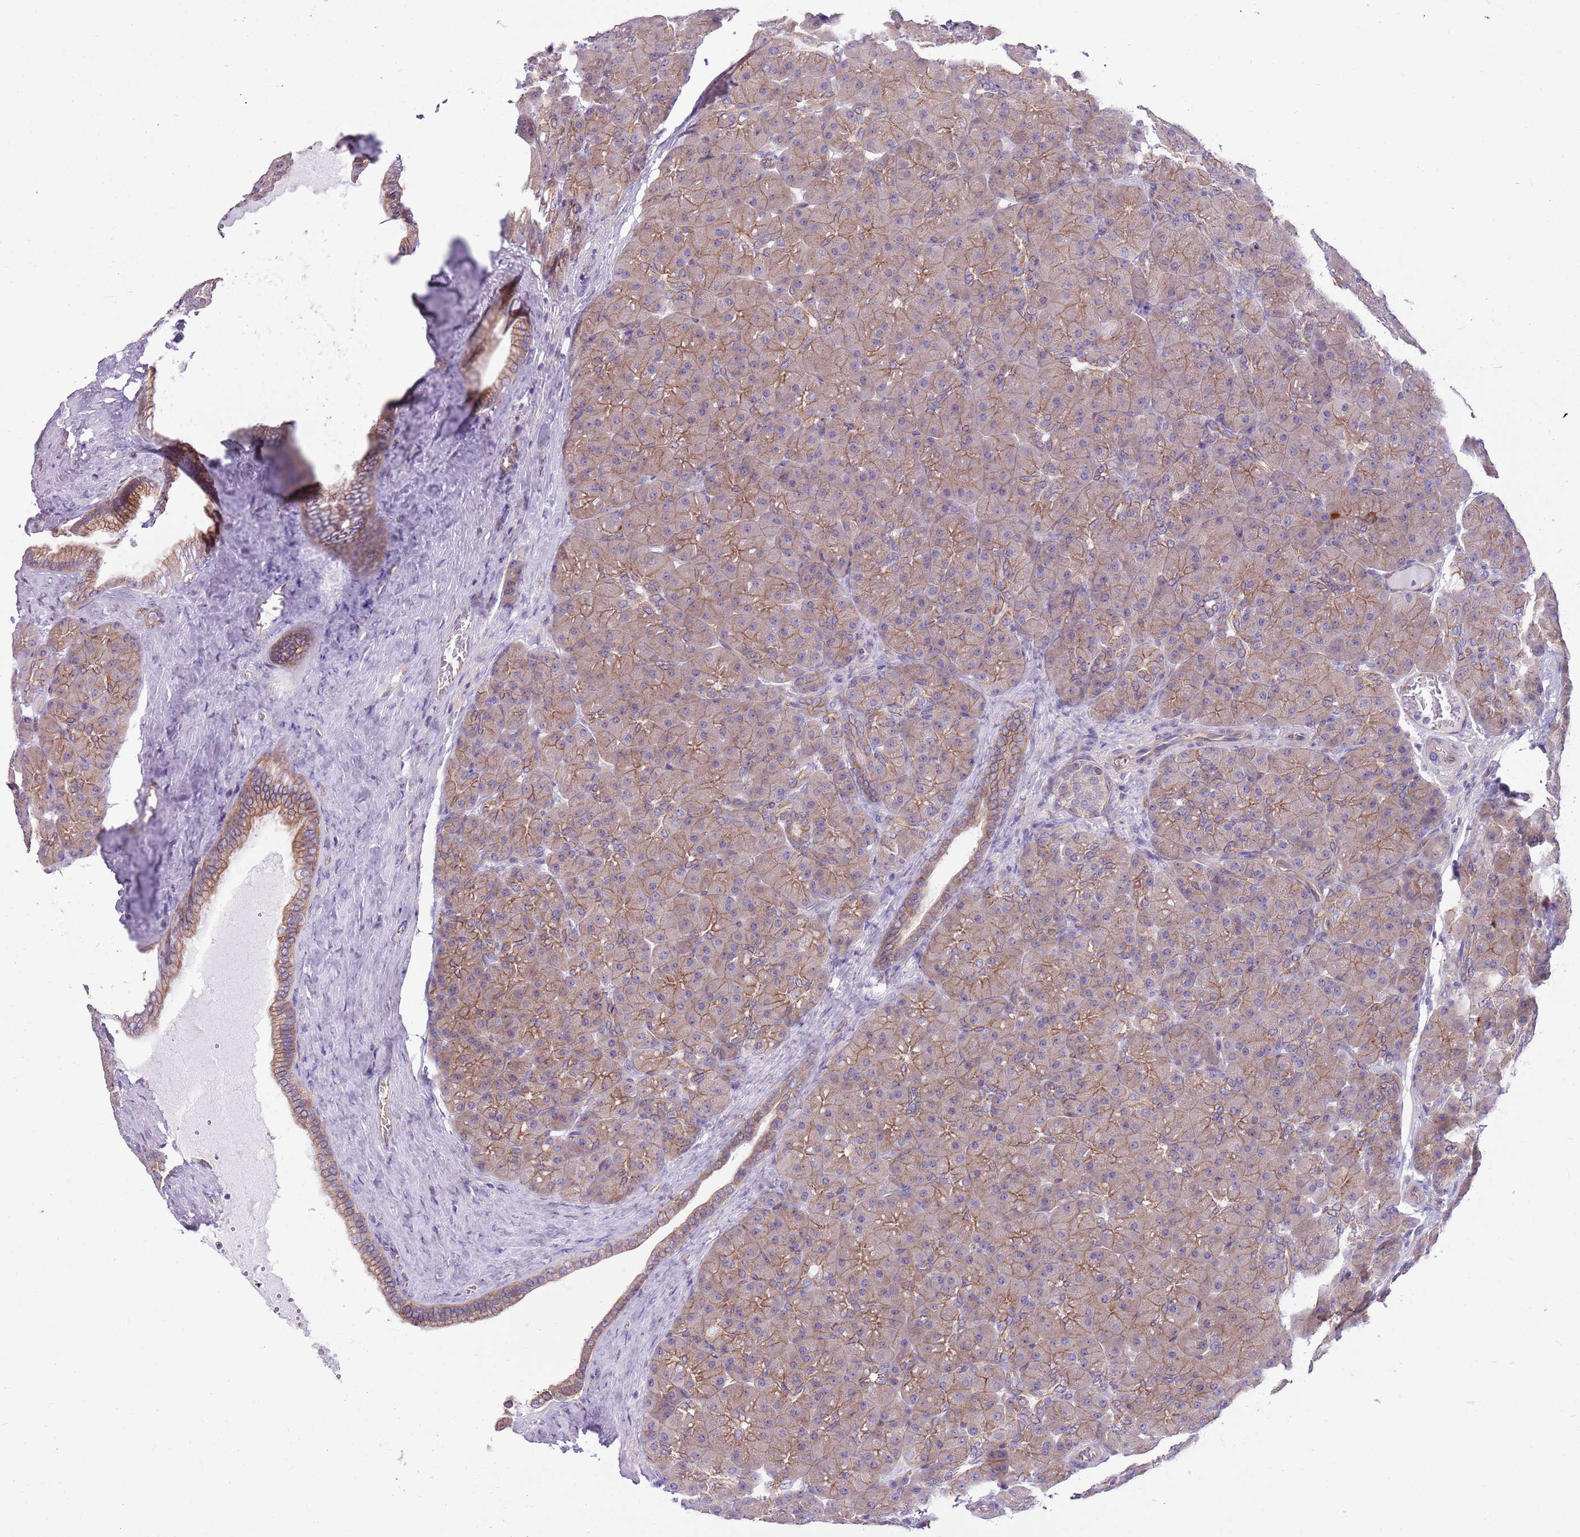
{"staining": {"intensity": "moderate", "quantity": ">75%", "location": "cytoplasmic/membranous"}, "tissue": "pancreas", "cell_type": "Exocrine glandular cells", "image_type": "normal", "snomed": [{"axis": "morphology", "description": "Normal tissue, NOS"}, {"axis": "topography", "description": "Pancreas"}], "caption": "Protein expression analysis of benign pancreas exhibits moderate cytoplasmic/membranous expression in approximately >75% of exocrine glandular cells.", "gene": "PARP8", "patient": {"sex": "male", "age": 66}}